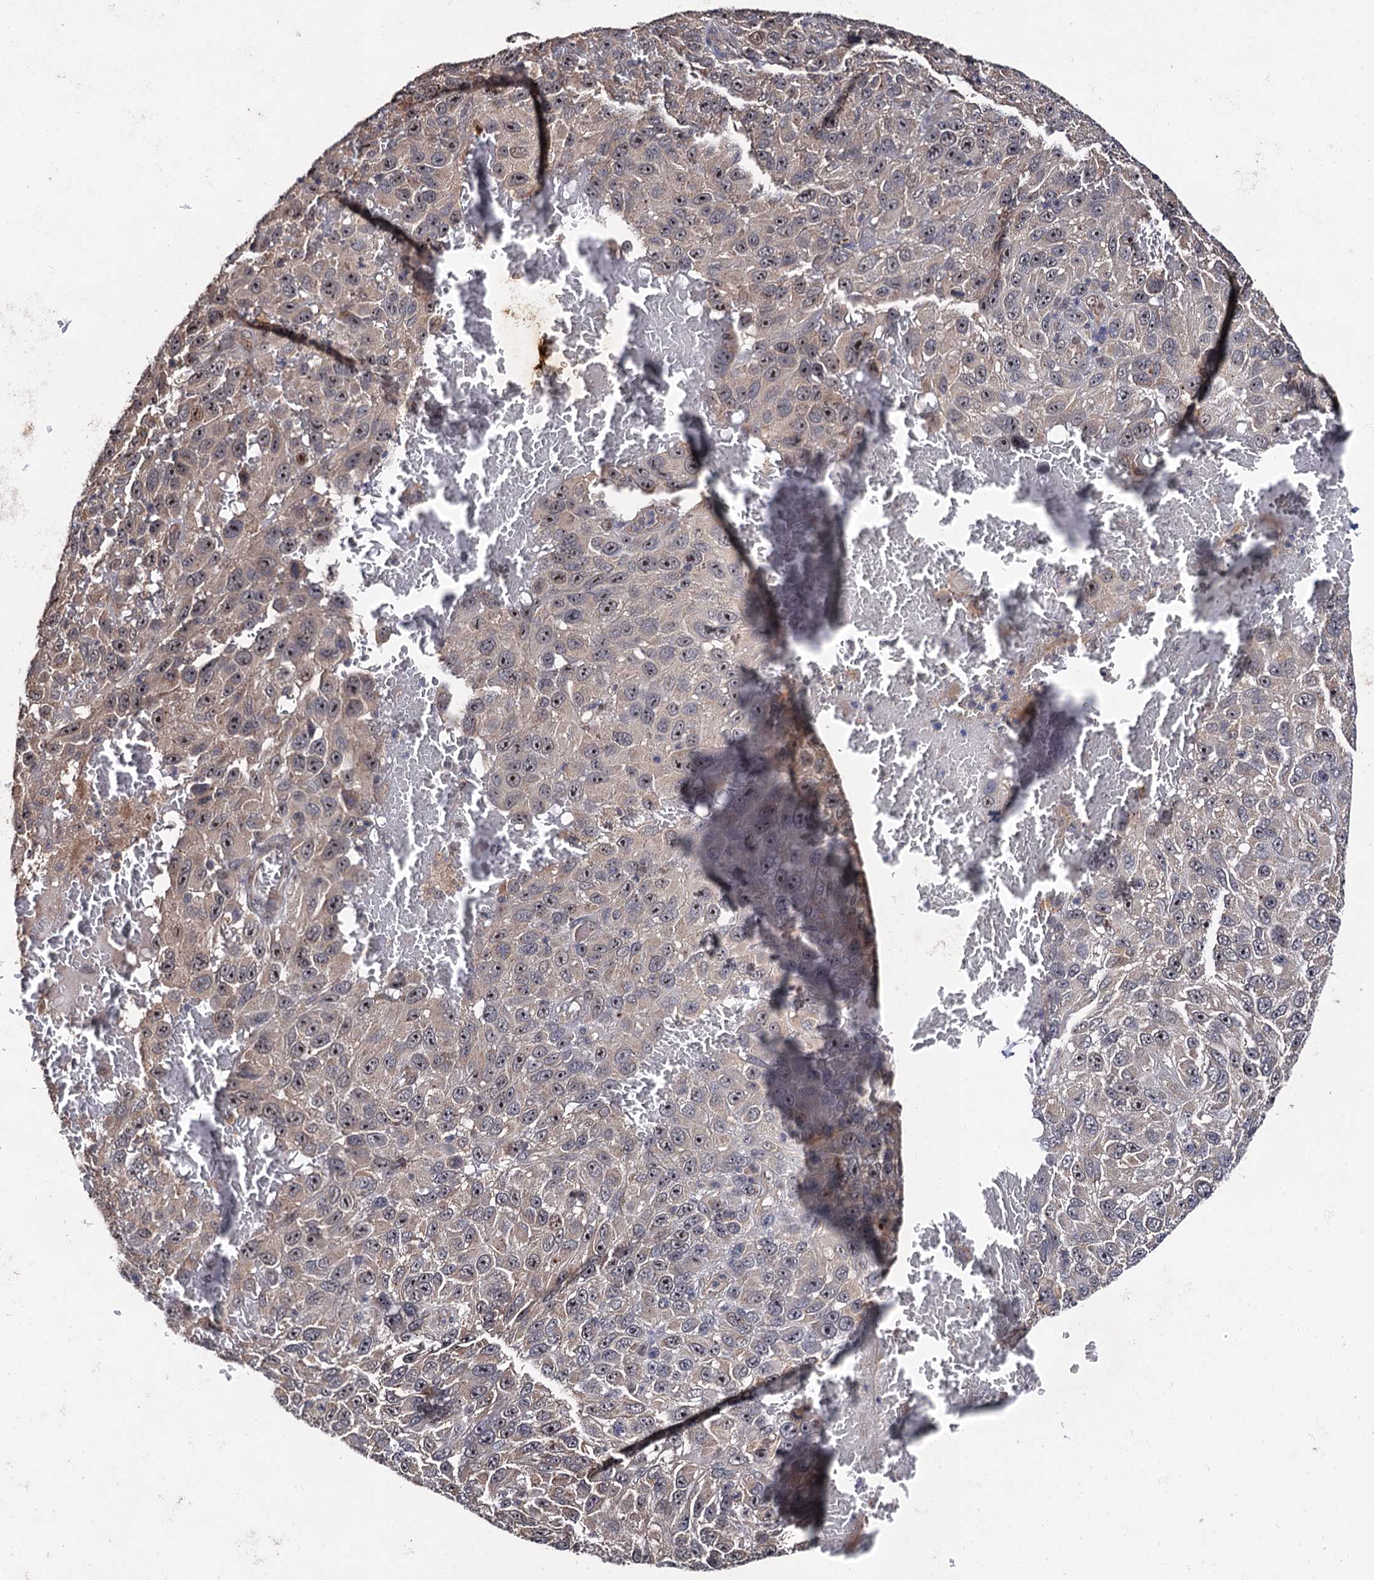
{"staining": {"intensity": "weak", "quantity": "25%-75%", "location": "nuclear"}, "tissue": "melanoma", "cell_type": "Tumor cells", "image_type": "cancer", "snomed": [{"axis": "morphology", "description": "Normal tissue, NOS"}, {"axis": "morphology", "description": "Malignant melanoma, NOS"}, {"axis": "topography", "description": "Skin"}], "caption": "Protein staining exhibits weak nuclear expression in approximately 25%-75% of tumor cells in malignant melanoma.", "gene": "LRRC63", "patient": {"sex": "female", "age": 96}}